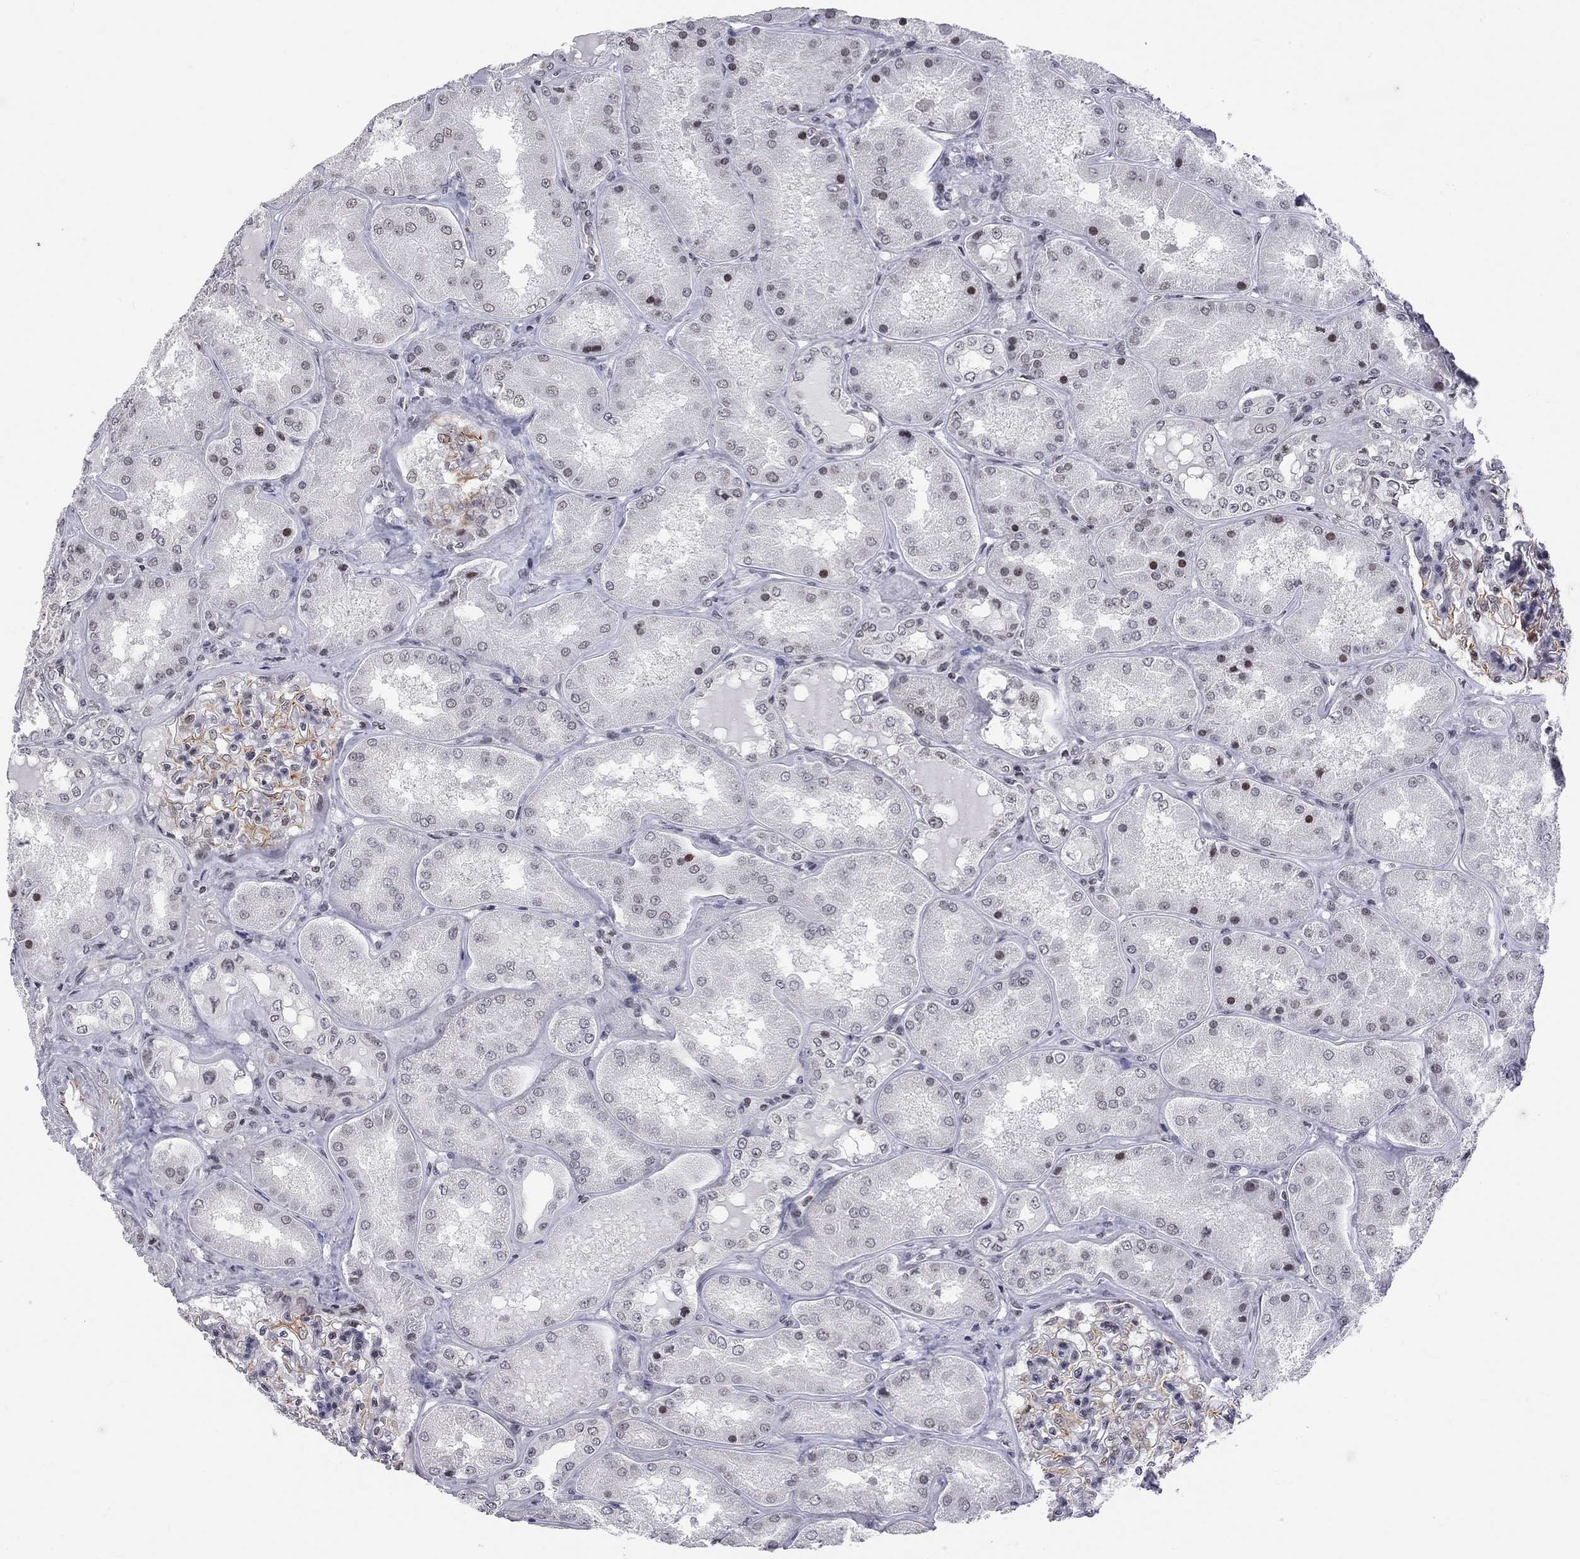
{"staining": {"intensity": "negative", "quantity": "none", "location": "none"}, "tissue": "kidney", "cell_type": "Cells in glomeruli", "image_type": "normal", "snomed": [{"axis": "morphology", "description": "Normal tissue, NOS"}, {"axis": "topography", "description": "Kidney"}], "caption": "Human kidney stained for a protein using immunohistochemistry exhibits no positivity in cells in glomeruli.", "gene": "MTNR1B", "patient": {"sex": "female", "age": 56}}